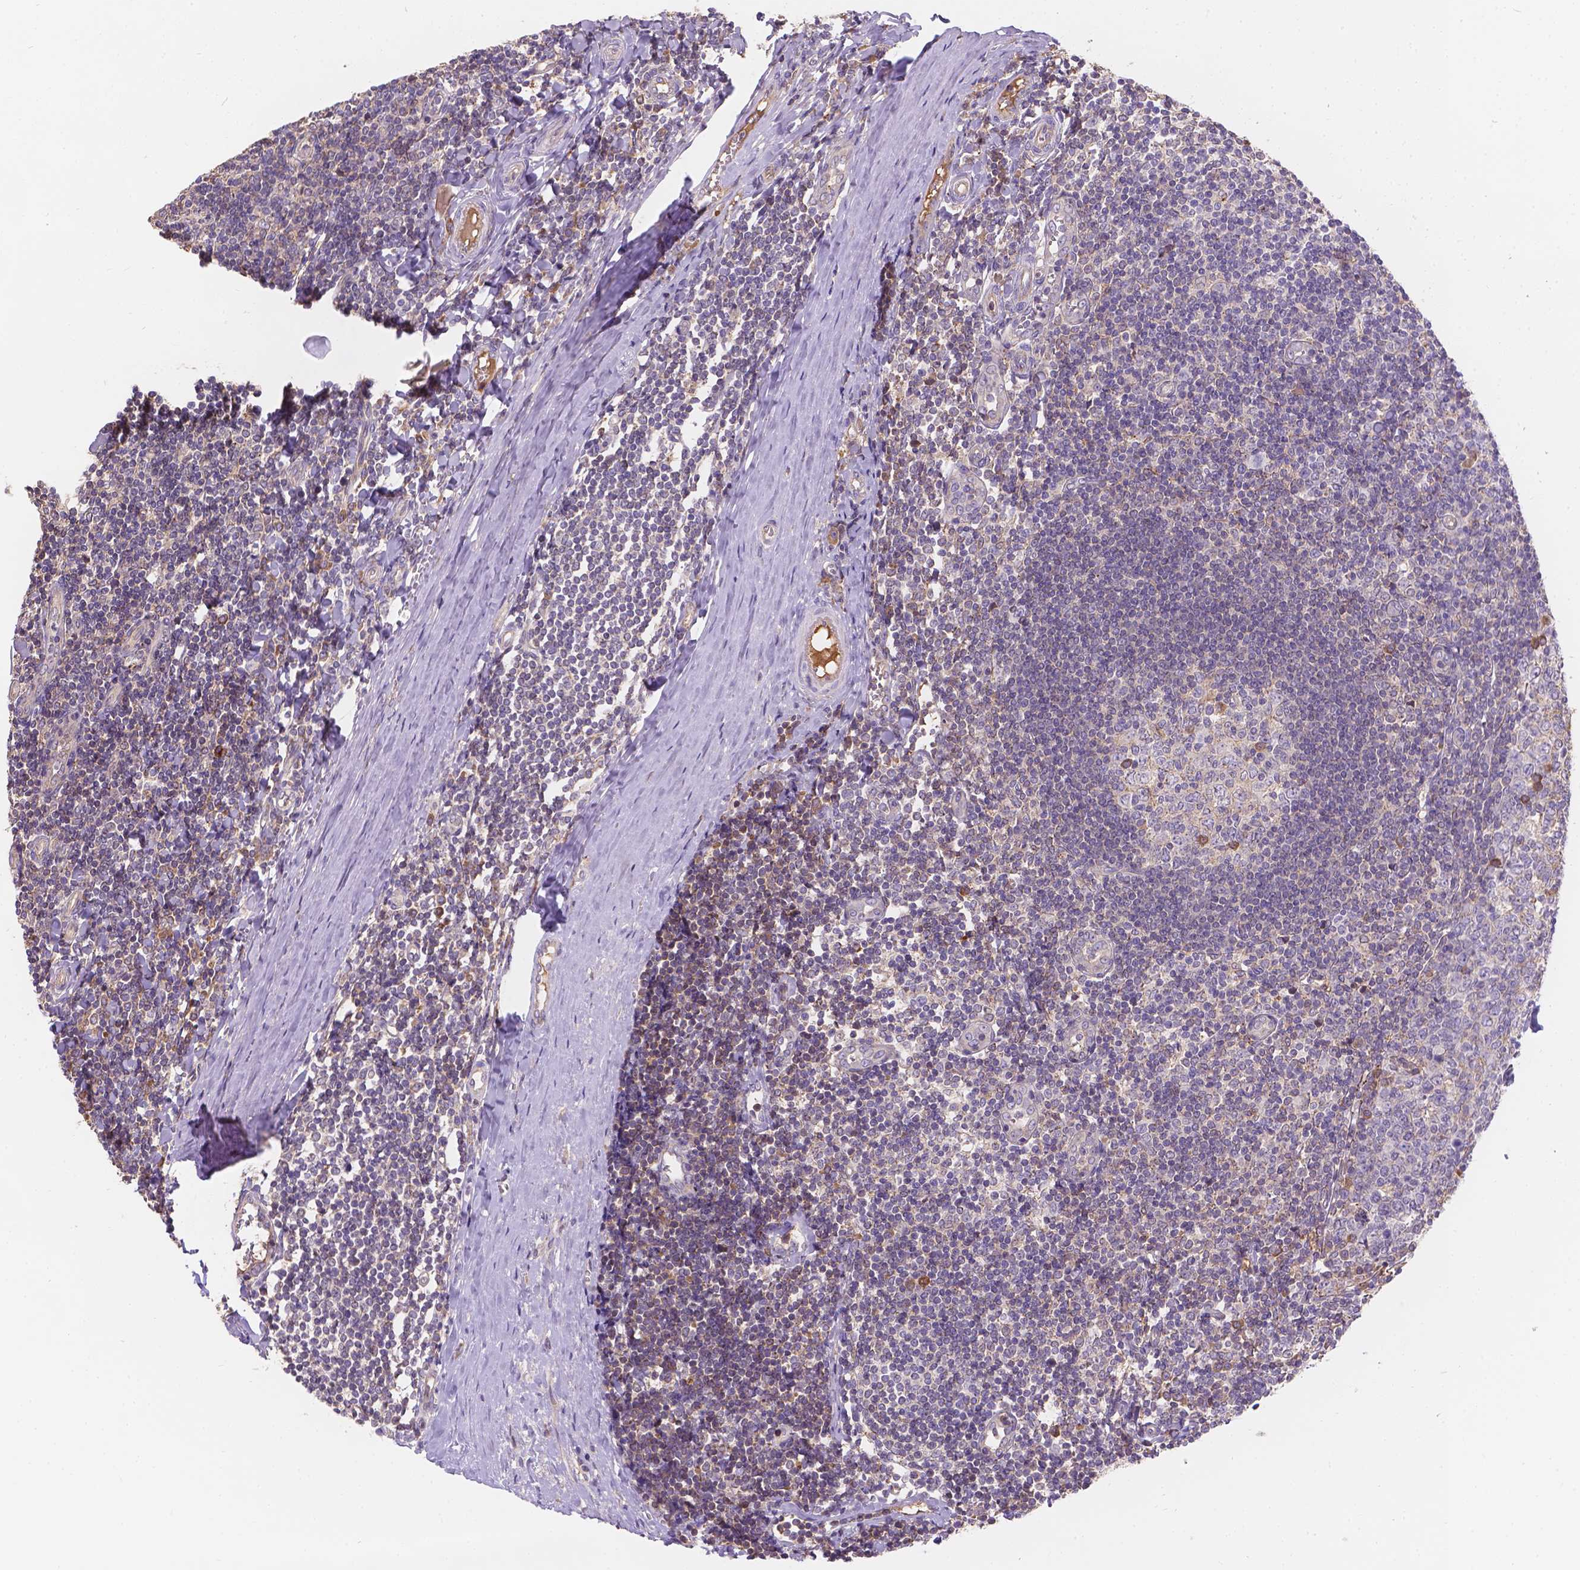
{"staining": {"intensity": "strong", "quantity": "<25%", "location": "cytoplasmic/membranous"}, "tissue": "tonsil", "cell_type": "Germinal center cells", "image_type": "normal", "snomed": [{"axis": "morphology", "description": "Normal tissue, NOS"}, {"axis": "topography", "description": "Tonsil"}], "caption": "Tonsil stained with immunohistochemistry (IHC) displays strong cytoplasmic/membranous expression in about <25% of germinal center cells. (IHC, brightfield microscopy, high magnification).", "gene": "CDK10", "patient": {"sex": "female", "age": 12}}